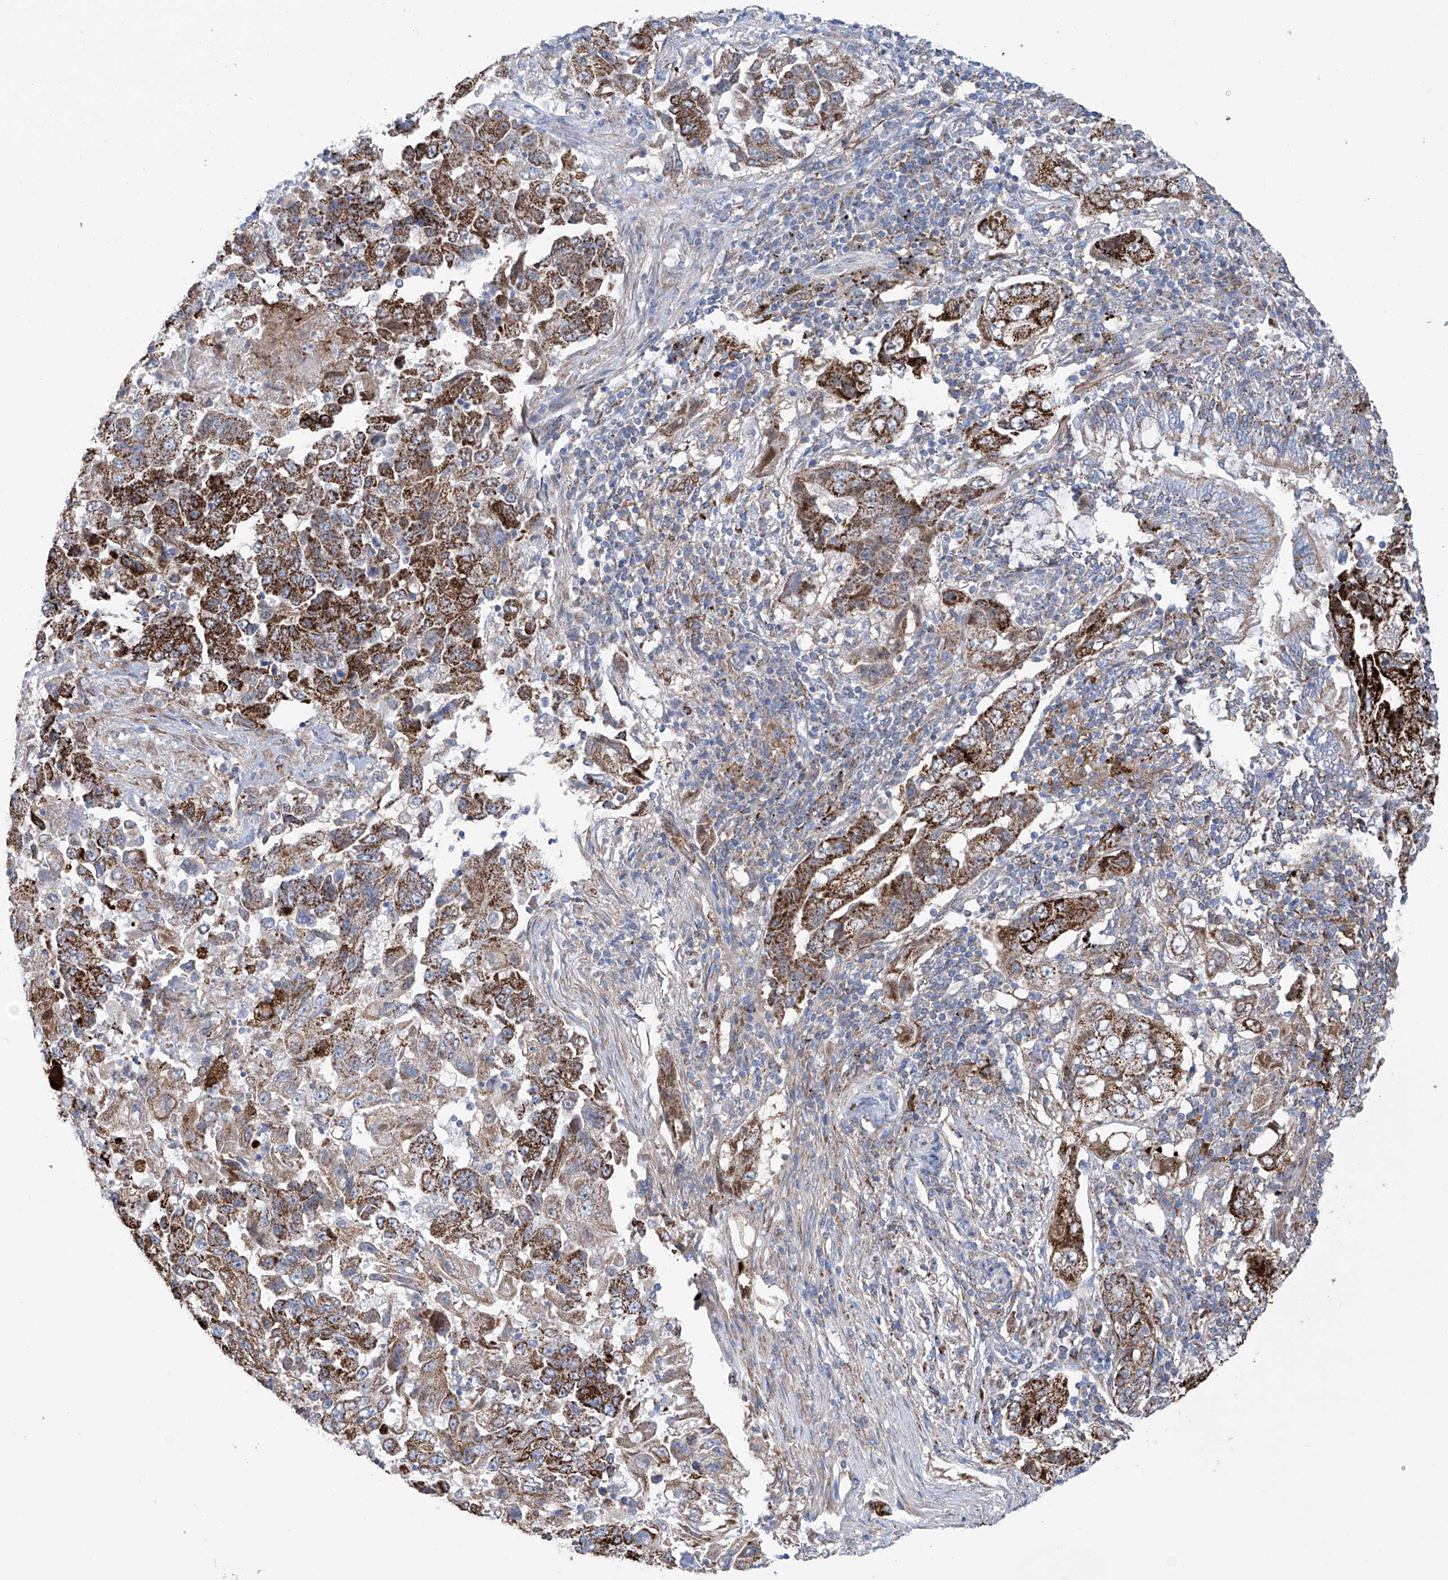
{"staining": {"intensity": "strong", "quantity": "25%-75%", "location": "cytoplasmic/membranous"}, "tissue": "lung cancer", "cell_type": "Tumor cells", "image_type": "cancer", "snomed": [{"axis": "morphology", "description": "Adenocarcinoma, NOS"}, {"axis": "topography", "description": "Lung"}], "caption": "Immunohistochemistry (IHC) of lung cancer (adenocarcinoma) displays high levels of strong cytoplasmic/membranous positivity in about 25%-75% of tumor cells.", "gene": "ALDH6A1", "patient": {"sex": "female", "age": 51}}